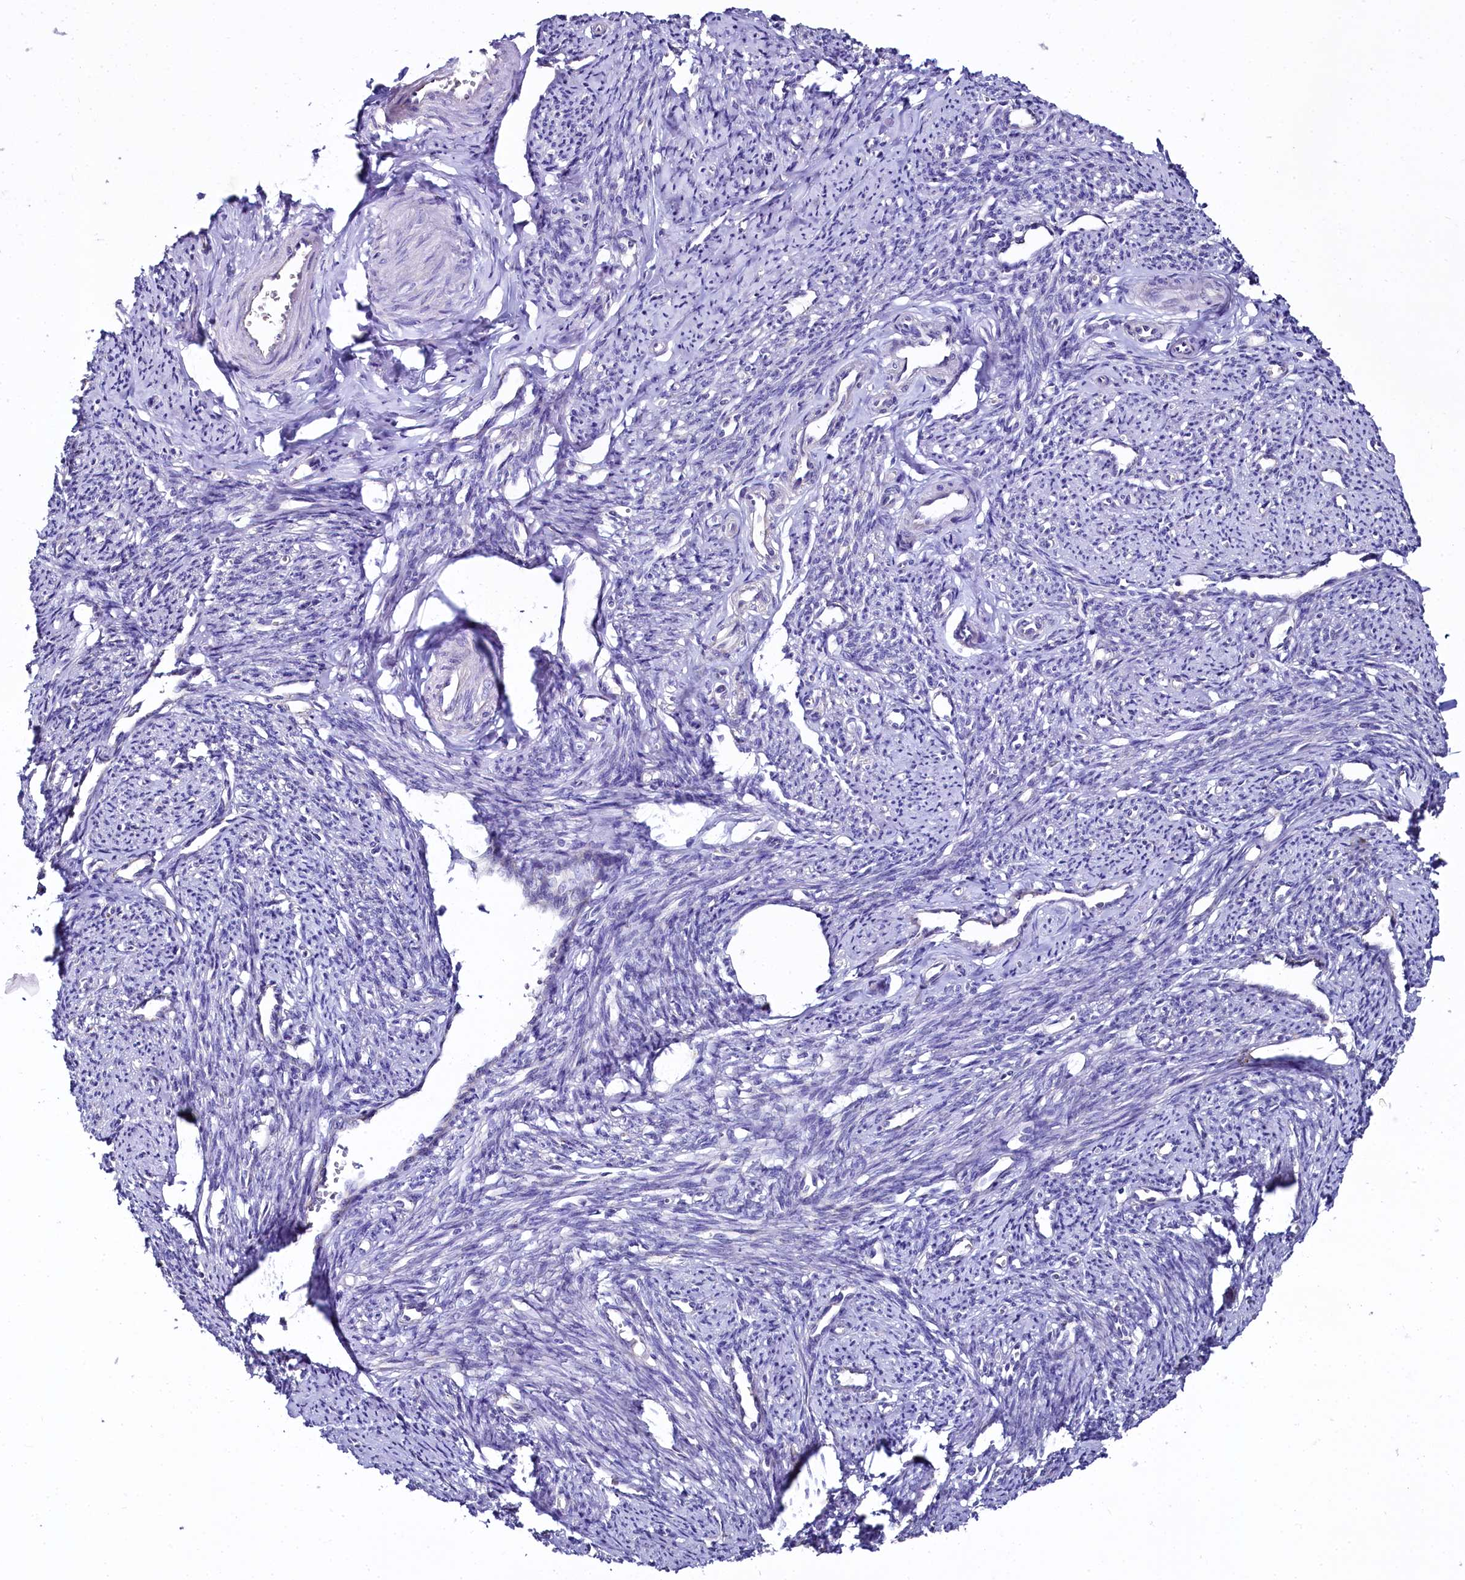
{"staining": {"intensity": "negative", "quantity": "none", "location": "none"}, "tissue": "smooth muscle", "cell_type": "Smooth muscle cells", "image_type": "normal", "snomed": [{"axis": "morphology", "description": "Normal tissue, NOS"}, {"axis": "topography", "description": "Smooth muscle"}, {"axis": "topography", "description": "Uterus"}], "caption": "DAB immunohistochemical staining of normal human smooth muscle displays no significant staining in smooth muscle cells.", "gene": "MRPL57", "patient": {"sex": "female", "age": 59}}